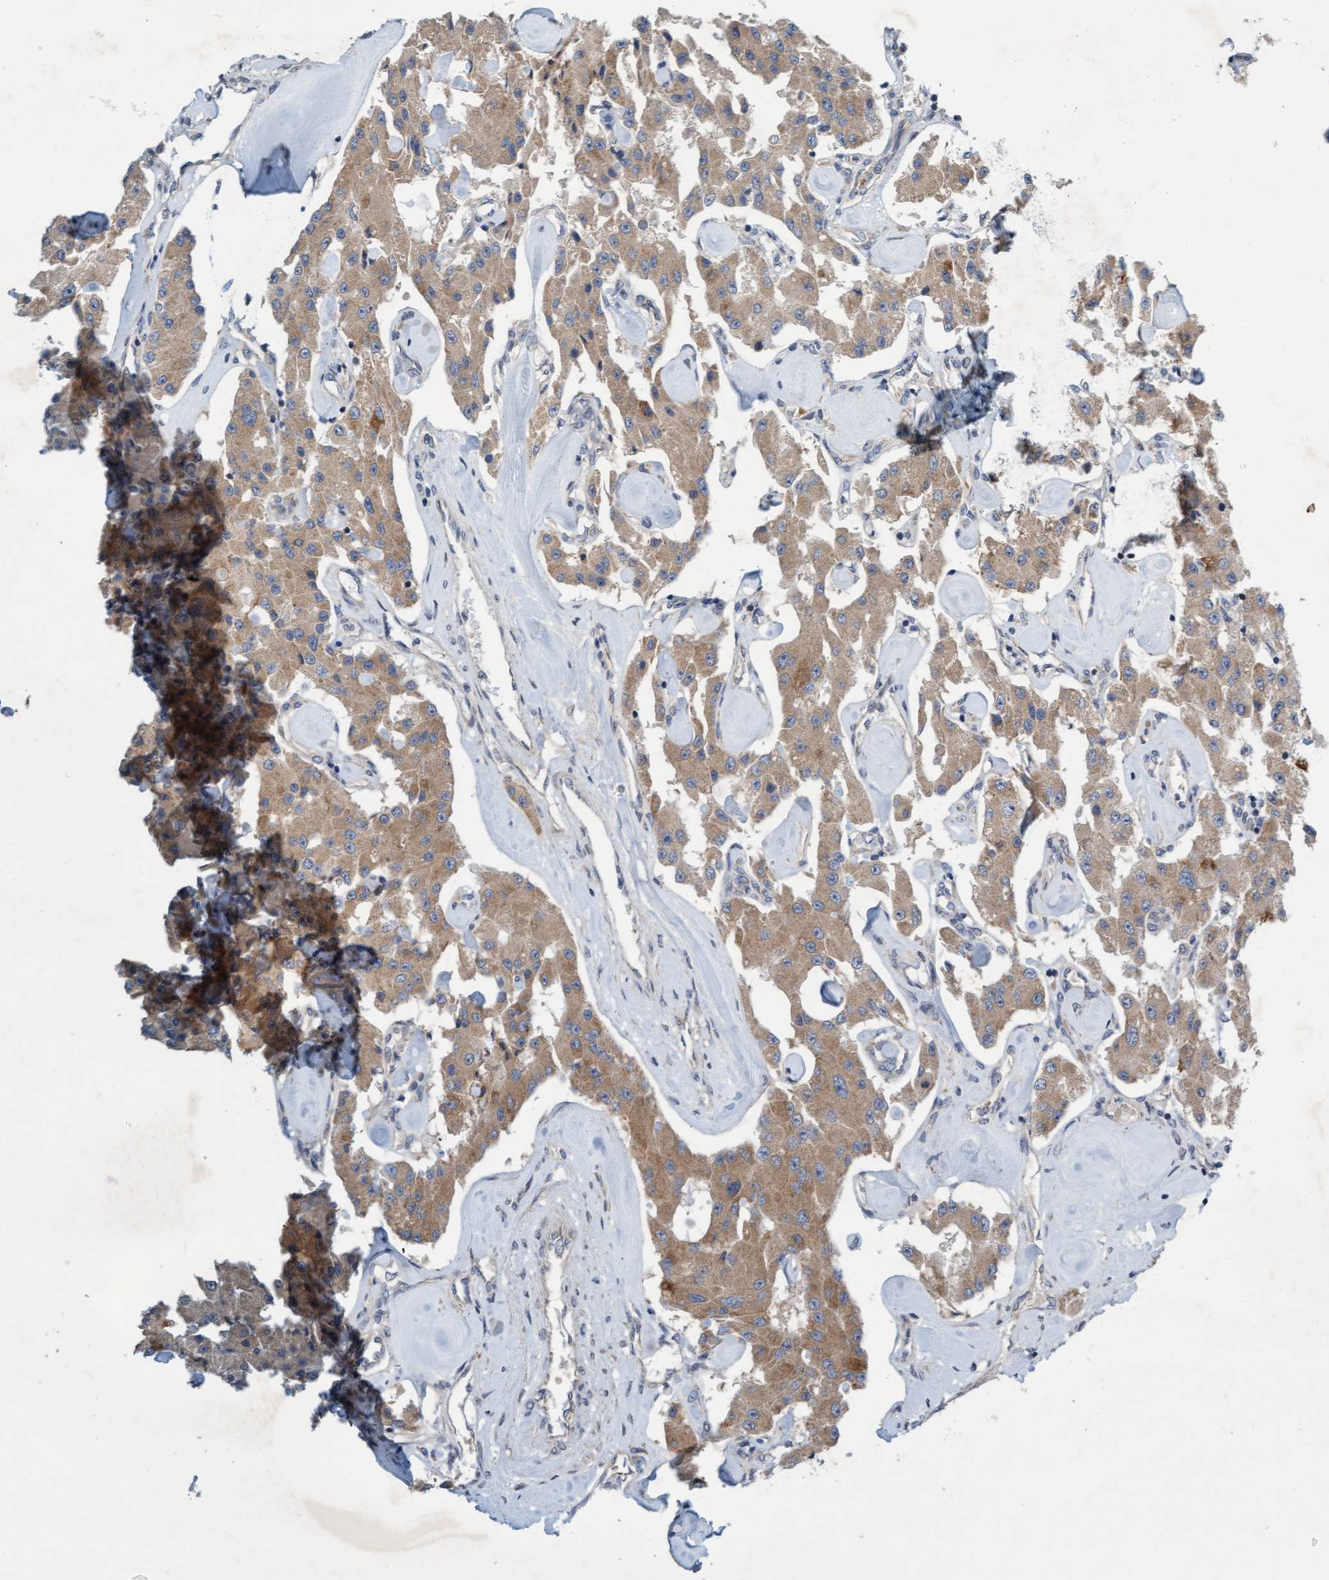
{"staining": {"intensity": "weak", "quantity": ">75%", "location": "cytoplasmic/membranous"}, "tissue": "carcinoid", "cell_type": "Tumor cells", "image_type": "cancer", "snomed": [{"axis": "morphology", "description": "Carcinoid, malignant, NOS"}, {"axis": "topography", "description": "Pancreas"}], "caption": "Immunohistochemical staining of human carcinoid displays weak cytoplasmic/membranous protein staining in approximately >75% of tumor cells.", "gene": "DDHD2", "patient": {"sex": "male", "age": 41}}